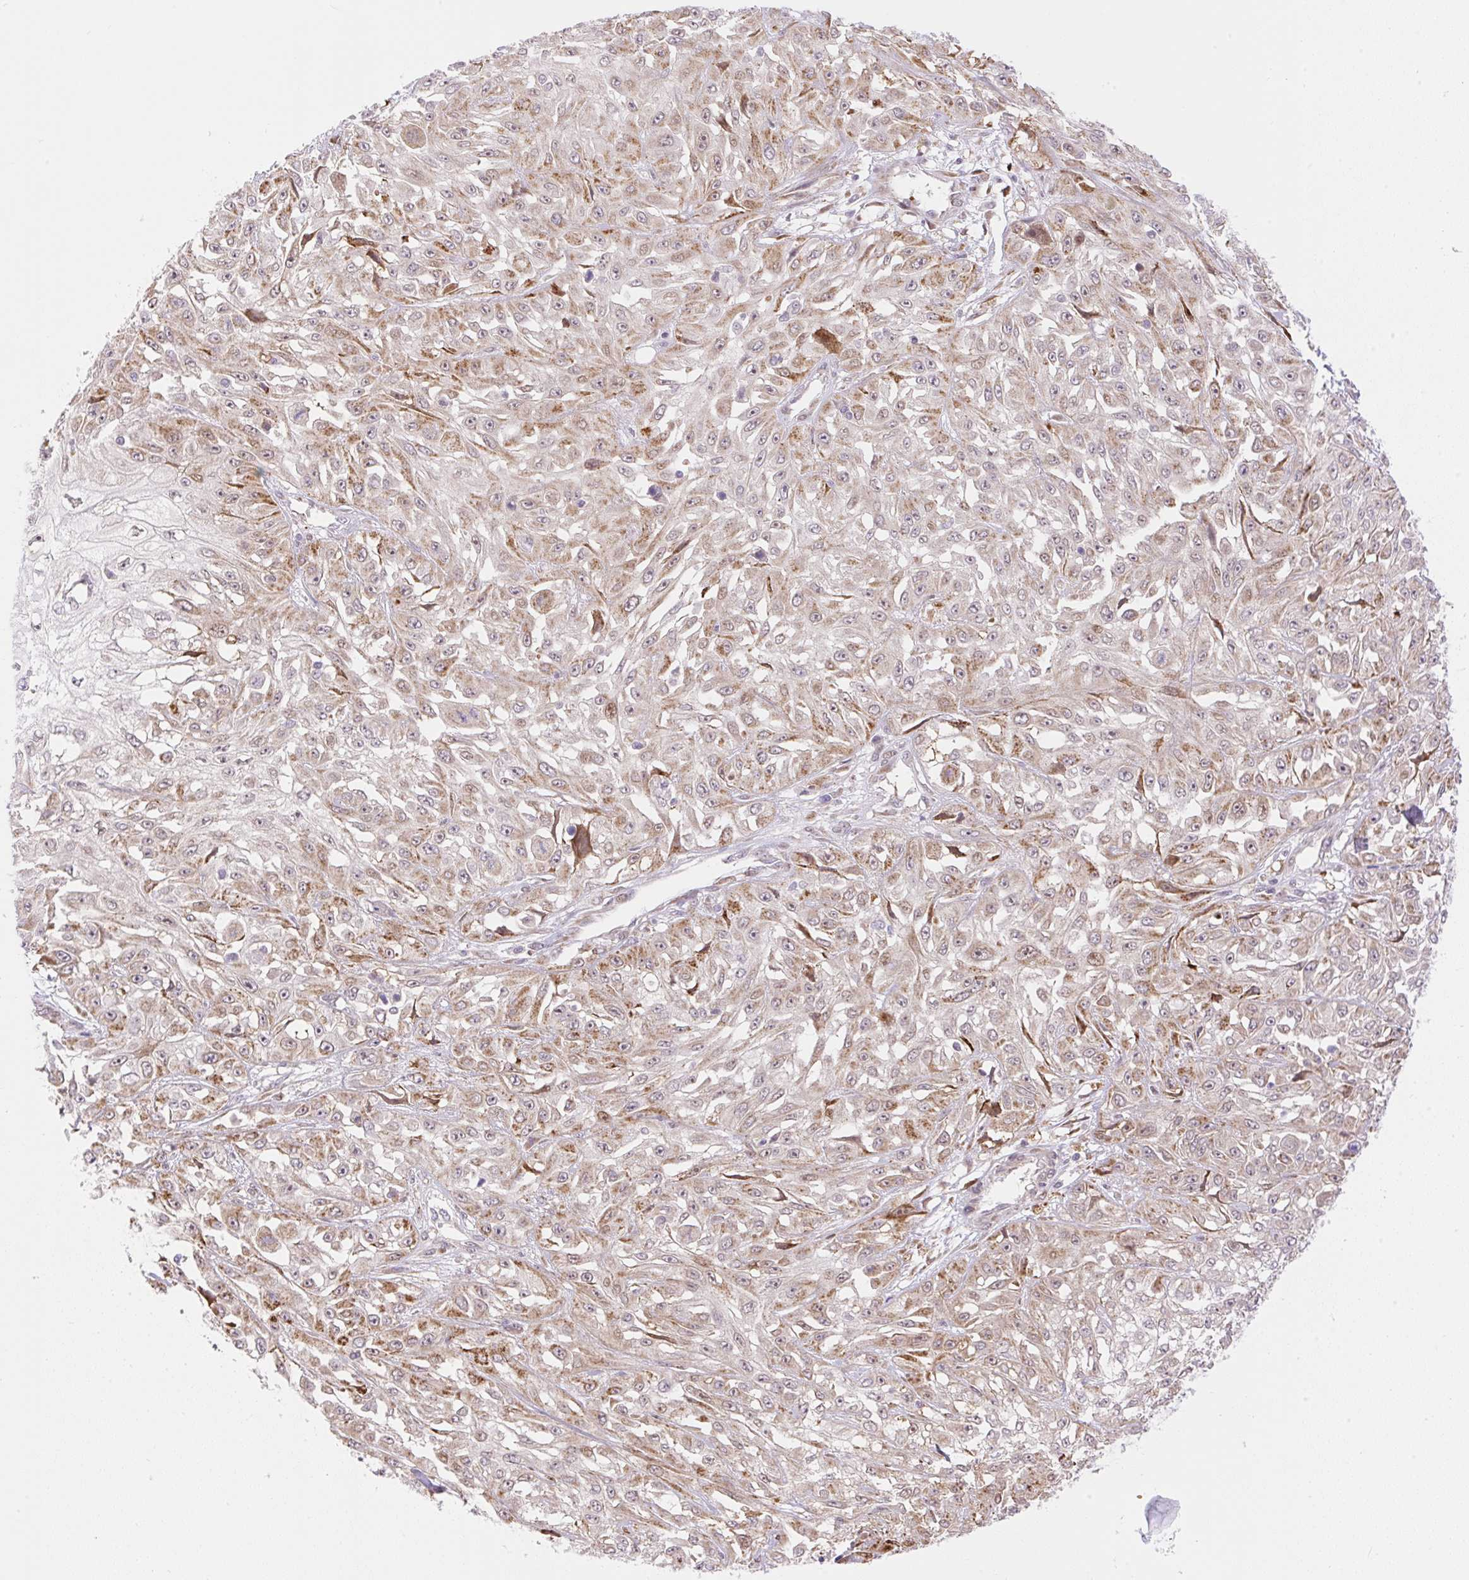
{"staining": {"intensity": "moderate", "quantity": ">75%", "location": "cytoplasmic/membranous"}, "tissue": "skin cancer", "cell_type": "Tumor cells", "image_type": "cancer", "snomed": [{"axis": "morphology", "description": "Squamous cell carcinoma, NOS"}, {"axis": "morphology", "description": "Squamous cell carcinoma, metastatic, NOS"}, {"axis": "topography", "description": "Skin"}, {"axis": "topography", "description": "Lymph node"}], "caption": "IHC micrograph of neoplastic tissue: human skin cancer (squamous cell carcinoma) stained using IHC displays medium levels of moderate protein expression localized specifically in the cytoplasmic/membranous of tumor cells, appearing as a cytoplasmic/membranous brown color.", "gene": "ZFP41", "patient": {"sex": "male", "age": 75}}